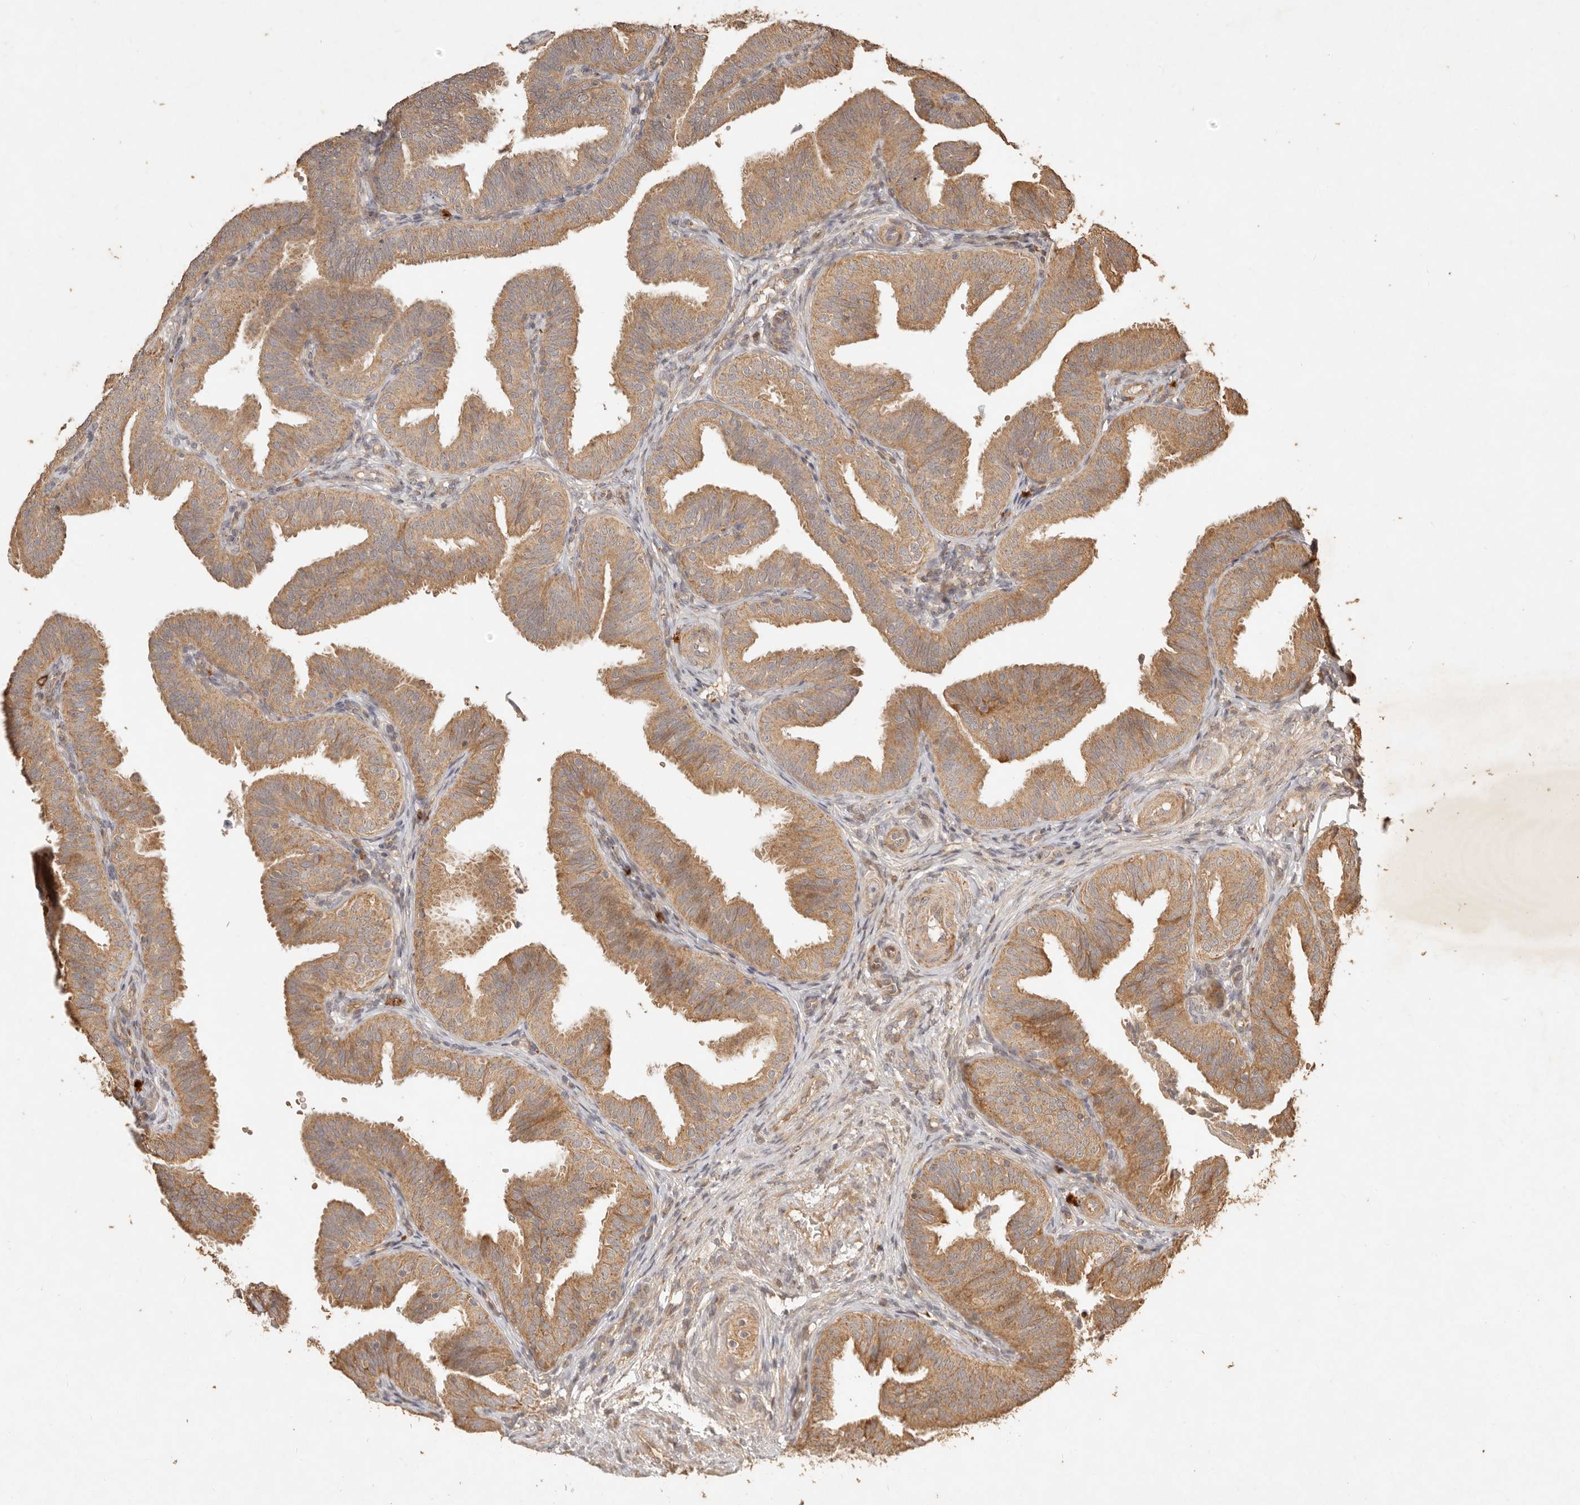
{"staining": {"intensity": "moderate", "quantity": ">75%", "location": "cytoplasmic/membranous"}, "tissue": "fallopian tube", "cell_type": "Glandular cells", "image_type": "normal", "snomed": [{"axis": "morphology", "description": "Normal tissue, NOS"}, {"axis": "topography", "description": "Fallopian tube"}], "caption": "Fallopian tube stained for a protein displays moderate cytoplasmic/membranous positivity in glandular cells. (IHC, brightfield microscopy, high magnification).", "gene": "CLEC4C", "patient": {"sex": "female", "age": 35}}